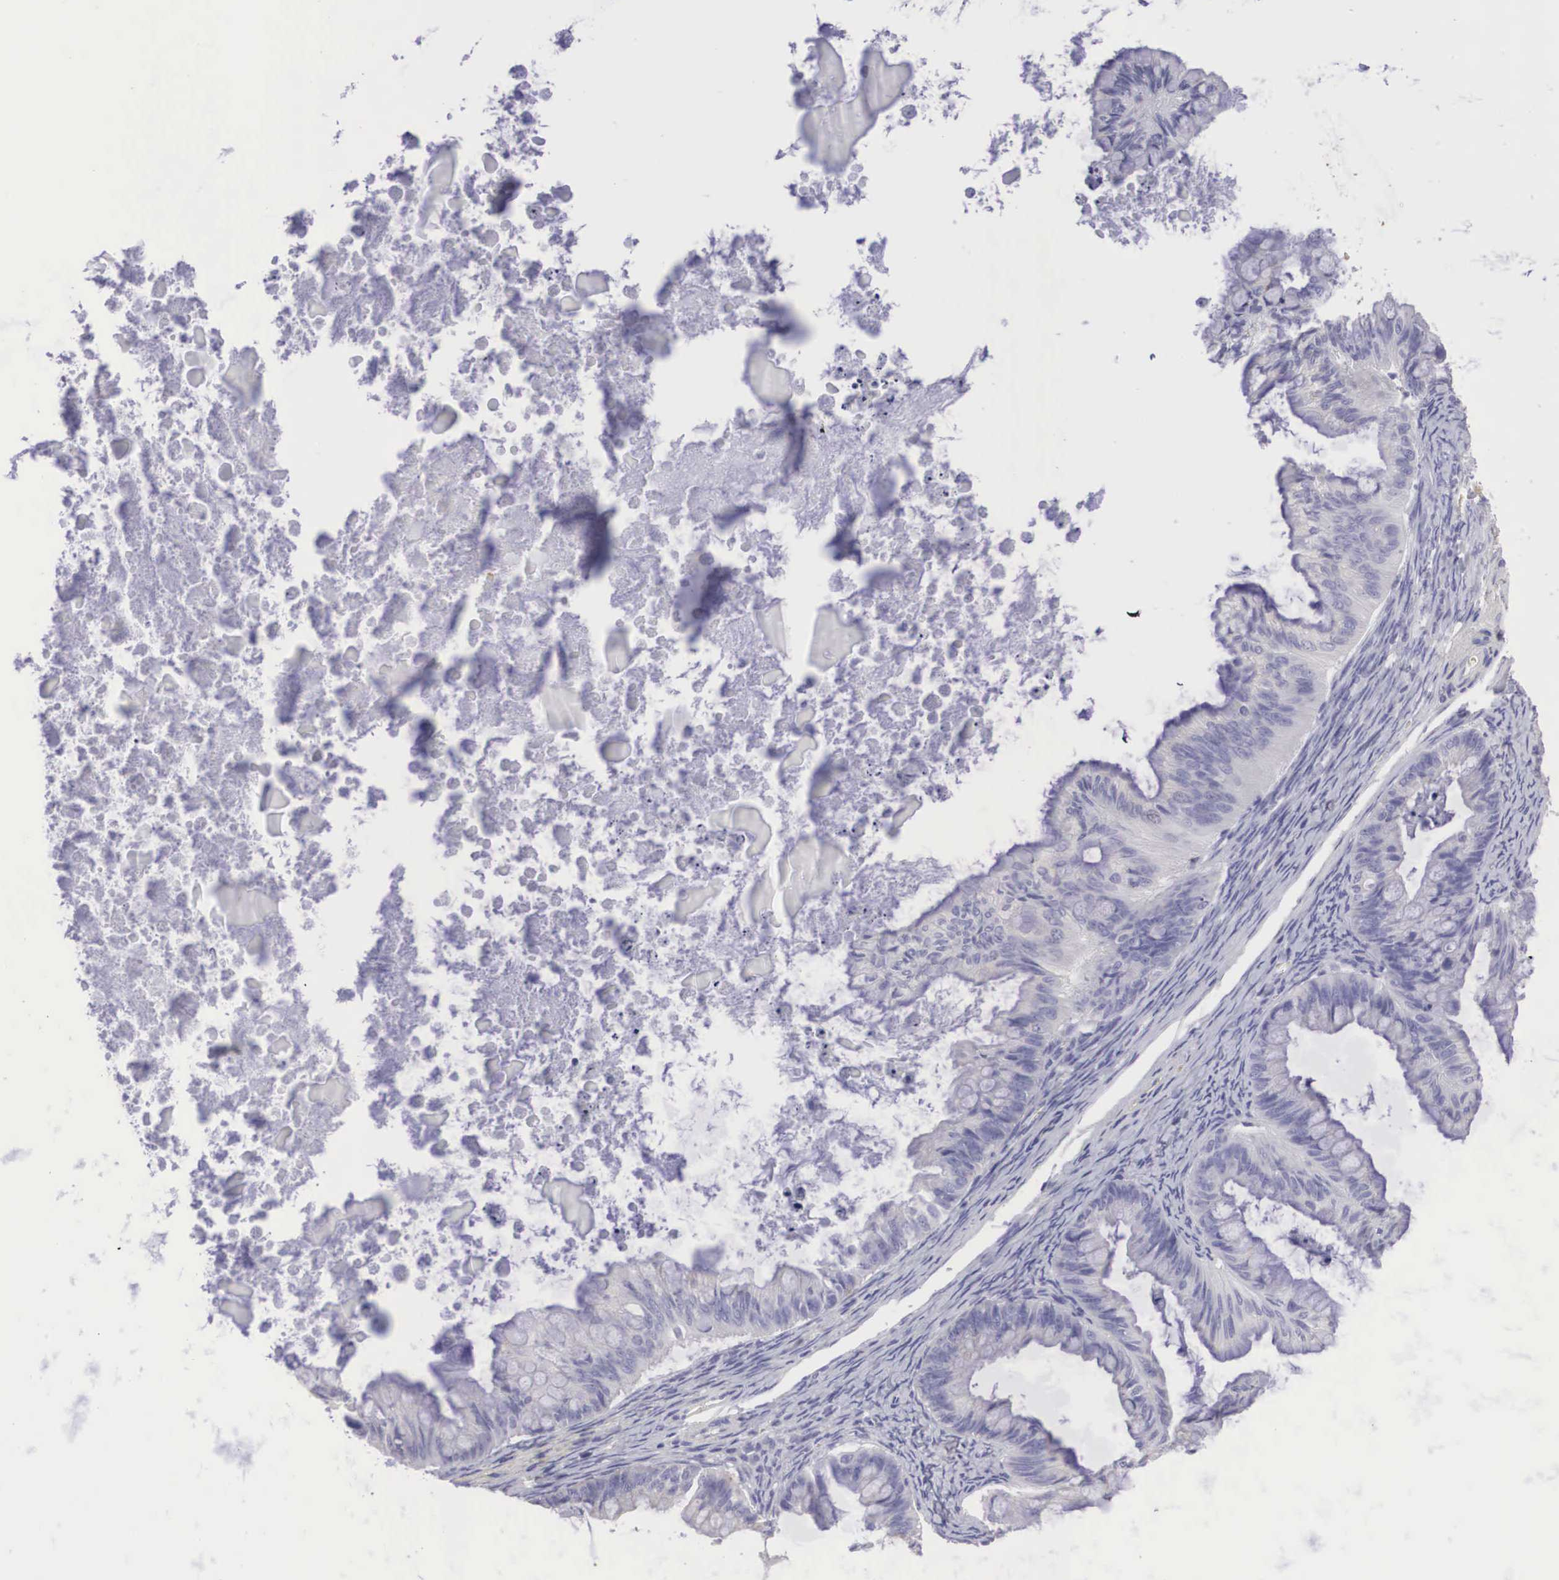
{"staining": {"intensity": "negative", "quantity": "none", "location": "none"}, "tissue": "ovarian cancer", "cell_type": "Tumor cells", "image_type": "cancer", "snomed": [{"axis": "morphology", "description": "Cystadenocarcinoma, mucinous, NOS"}, {"axis": "topography", "description": "Ovary"}], "caption": "Immunohistochemistry (IHC) histopathology image of neoplastic tissue: ovarian mucinous cystadenocarcinoma stained with DAB reveals no significant protein positivity in tumor cells.", "gene": "CLU", "patient": {"sex": "female", "age": 57}}